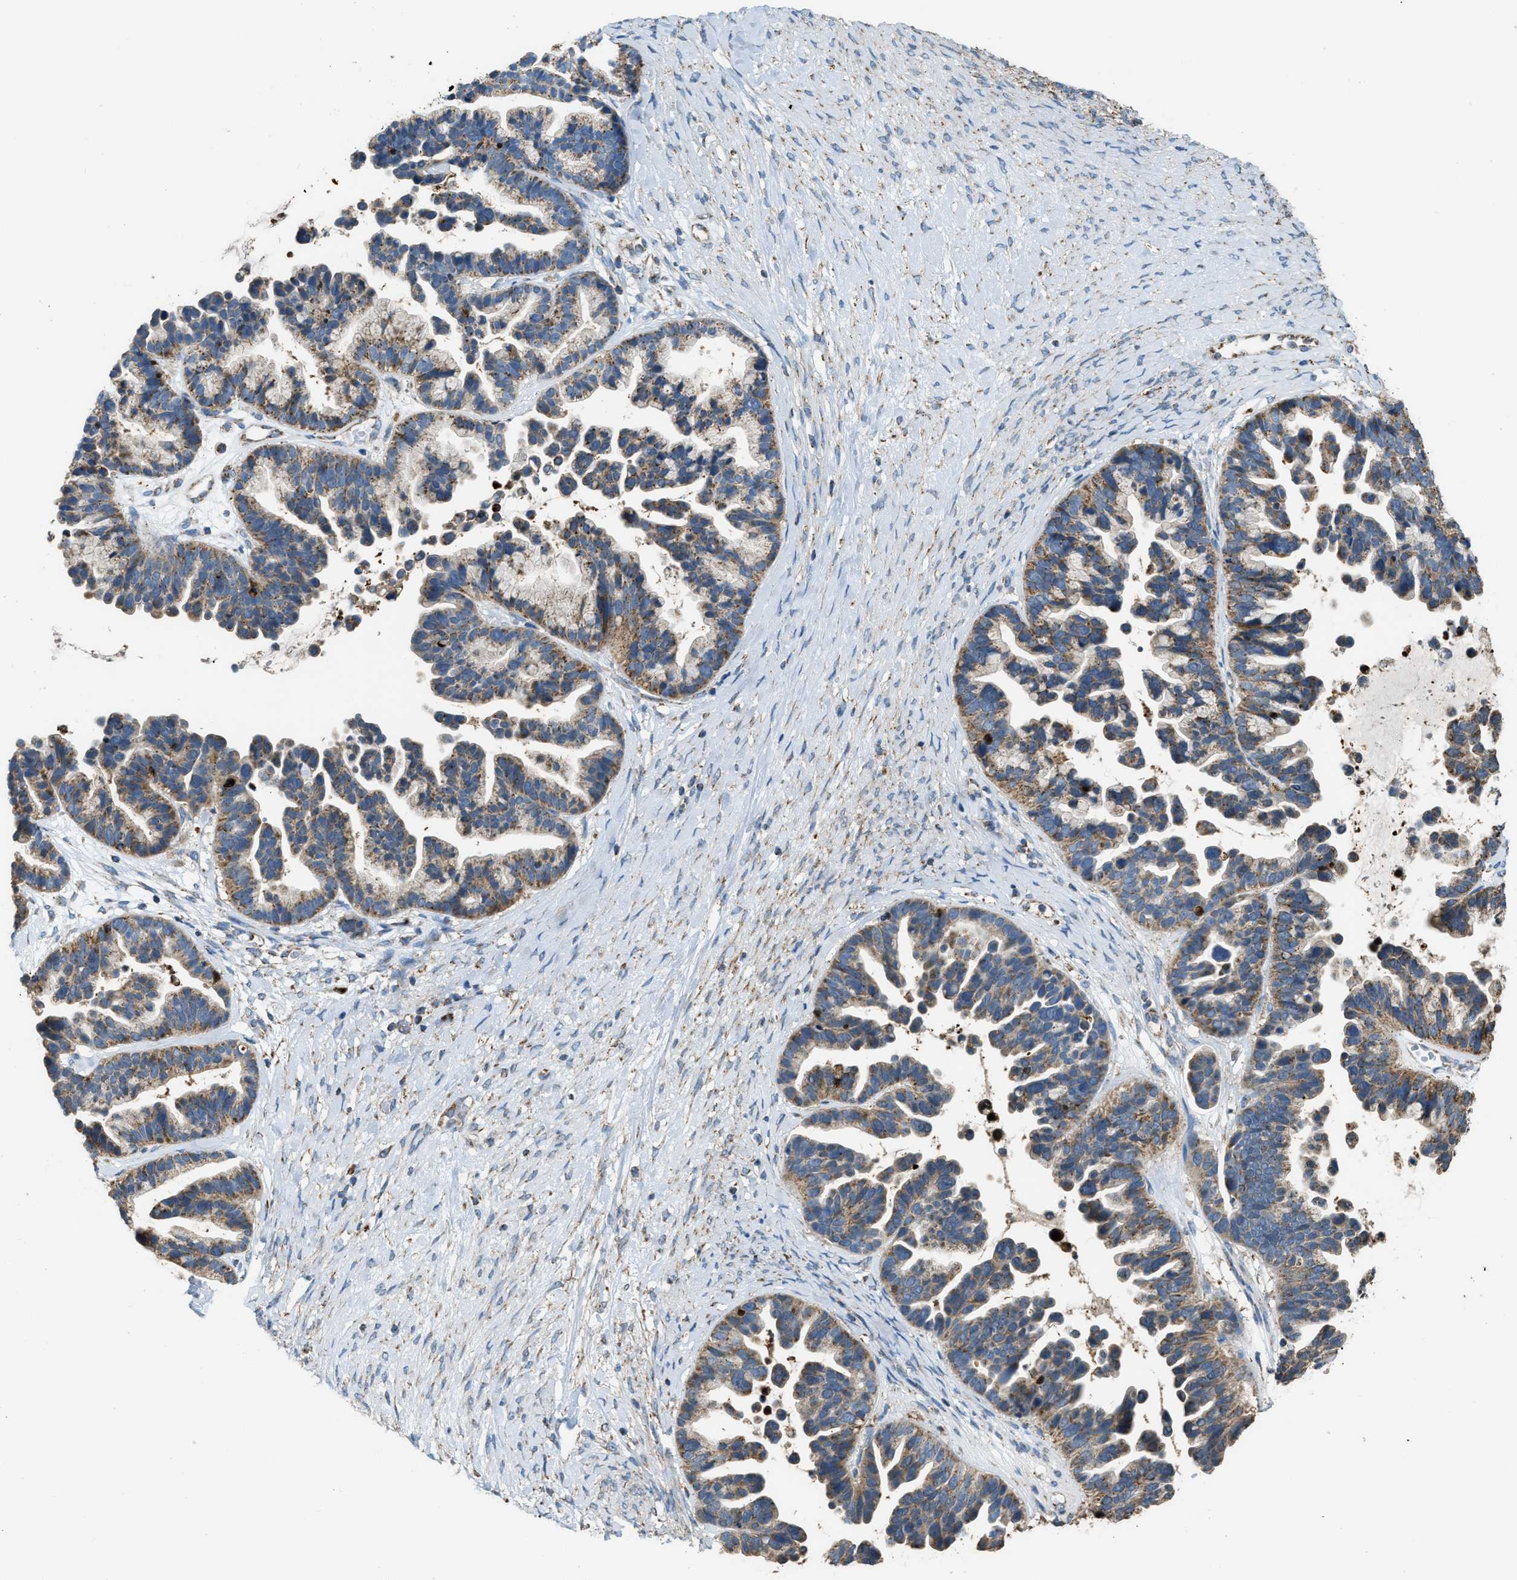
{"staining": {"intensity": "weak", "quantity": ">75%", "location": "cytoplasmic/membranous"}, "tissue": "ovarian cancer", "cell_type": "Tumor cells", "image_type": "cancer", "snomed": [{"axis": "morphology", "description": "Cystadenocarcinoma, serous, NOS"}, {"axis": "topography", "description": "Ovary"}], "caption": "An image showing weak cytoplasmic/membranous positivity in about >75% of tumor cells in serous cystadenocarcinoma (ovarian), as visualized by brown immunohistochemical staining.", "gene": "ETFB", "patient": {"sex": "female", "age": 56}}